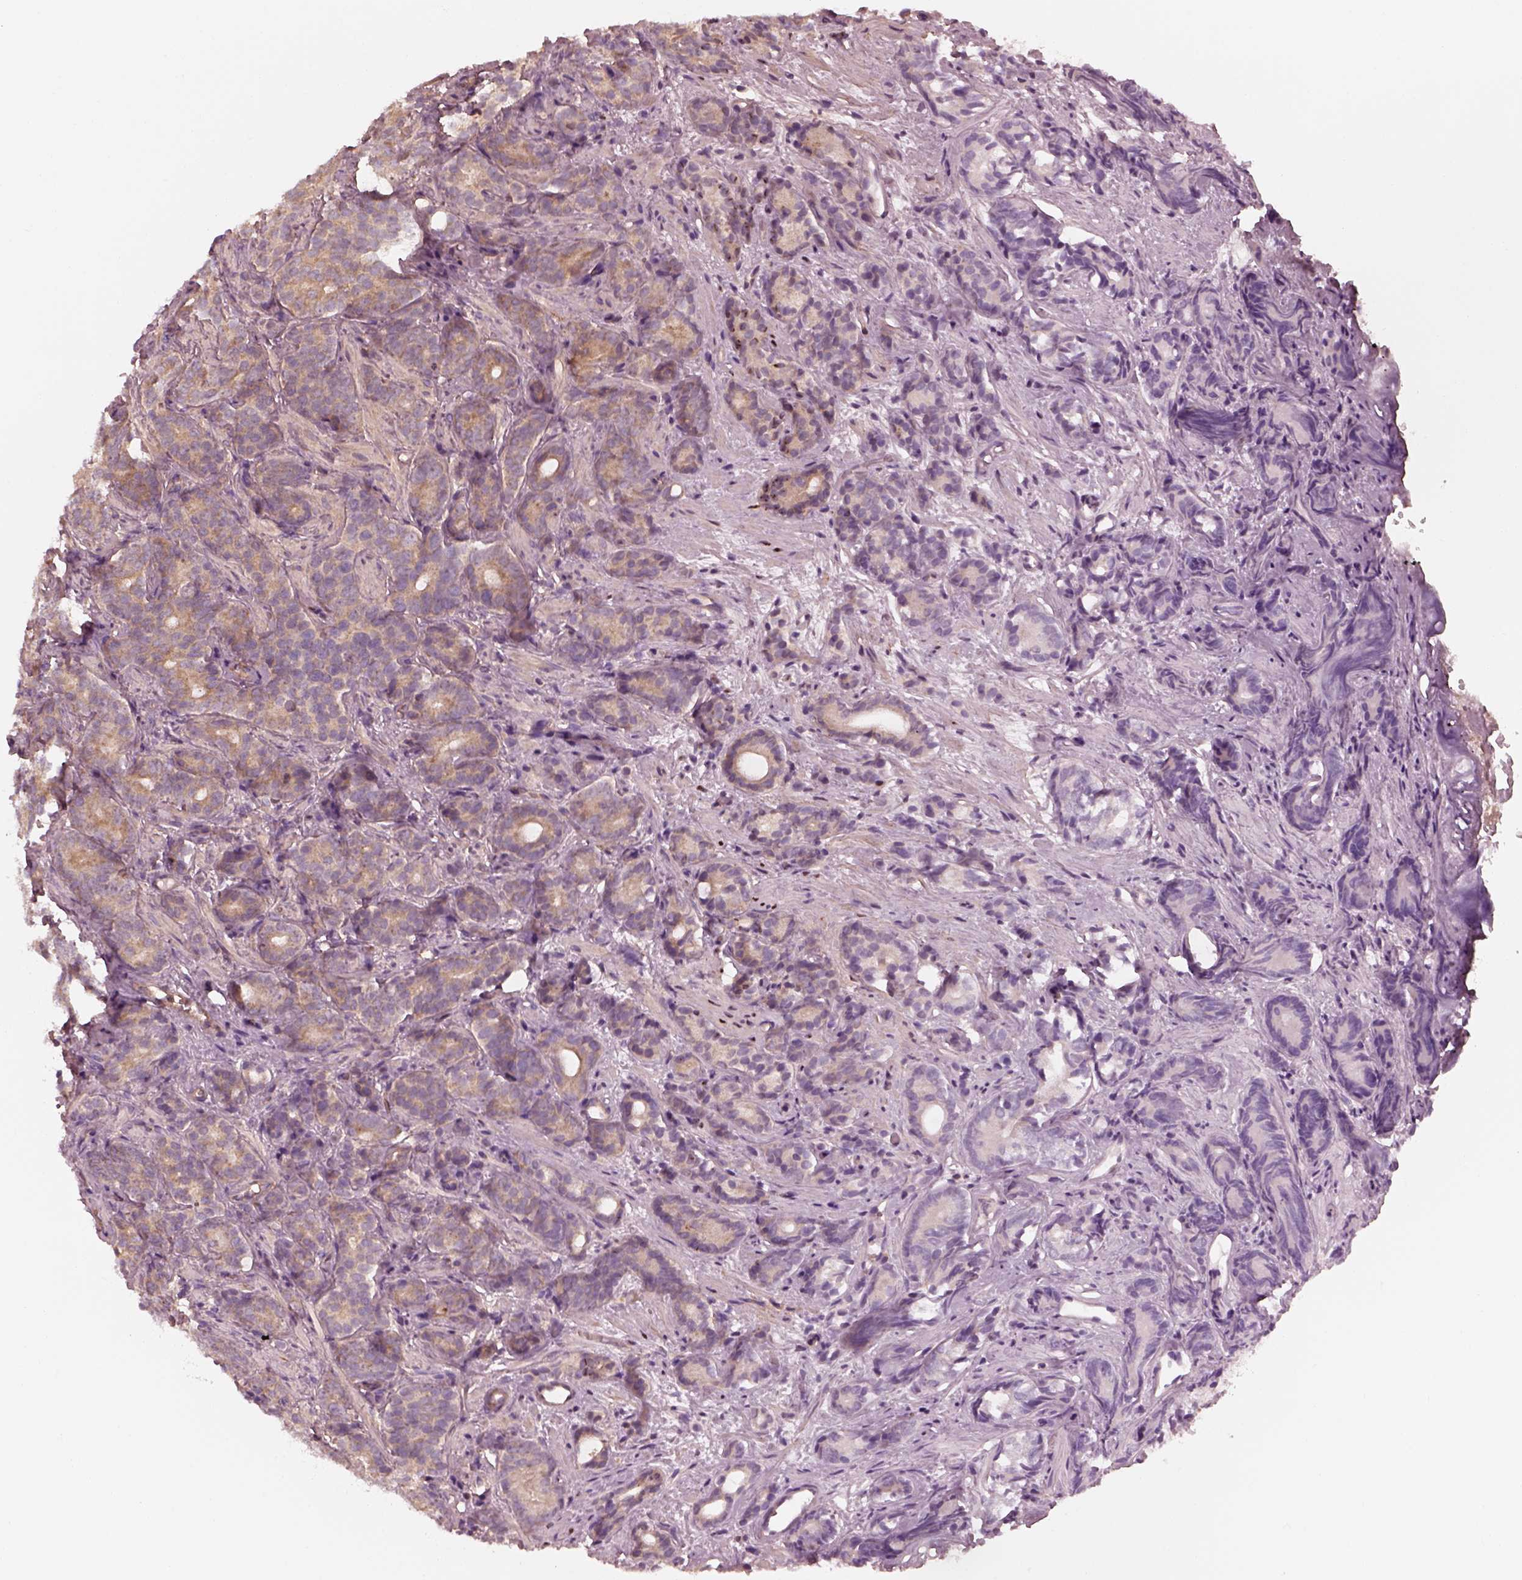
{"staining": {"intensity": "moderate", "quantity": ">75%", "location": "cytoplasmic/membranous"}, "tissue": "prostate cancer", "cell_type": "Tumor cells", "image_type": "cancer", "snomed": [{"axis": "morphology", "description": "Adenocarcinoma, High grade"}, {"axis": "topography", "description": "Prostate"}], "caption": "The immunohistochemical stain labels moderate cytoplasmic/membranous positivity in tumor cells of prostate cancer tissue.", "gene": "STK33", "patient": {"sex": "male", "age": 84}}